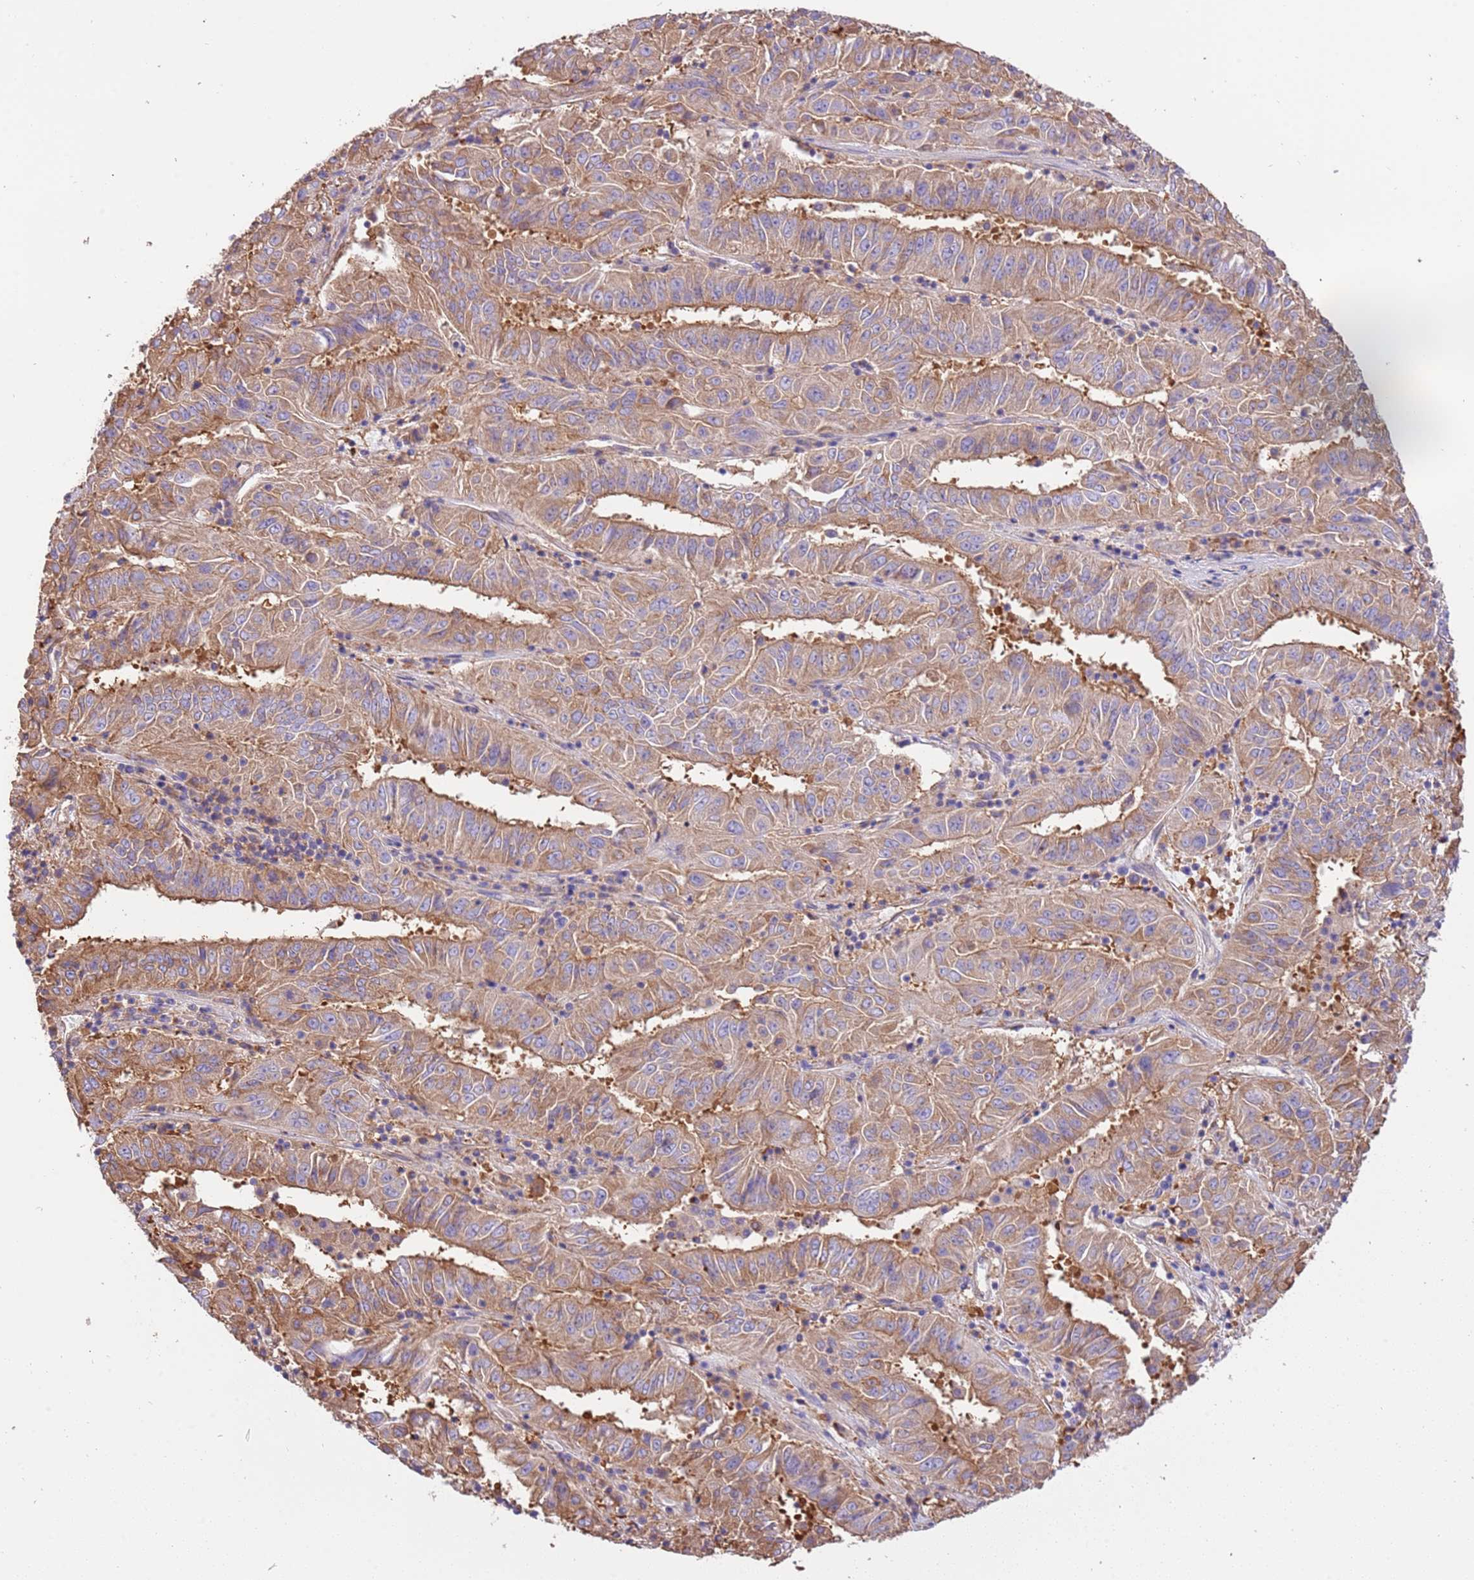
{"staining": {"intensity": "moderate", "quantity": "25%-75%", "location": "cytoplasmic/membranous"}, "tissue": "pancreatic cancer", "cell_type": "Tumor cells", "image_type": "cancer", "snomed": [{"axis": "morphology", "description": "Adenocarcinoma, NOS"}, {"axis": "topography", "description": "Pancreas"}], "caption": "Pancreatic cancer stained with a protein marker displays moderate staining in tumor cells.", "gene": "NAALADL1", "patient": {"sex": "male", "age": 63}}